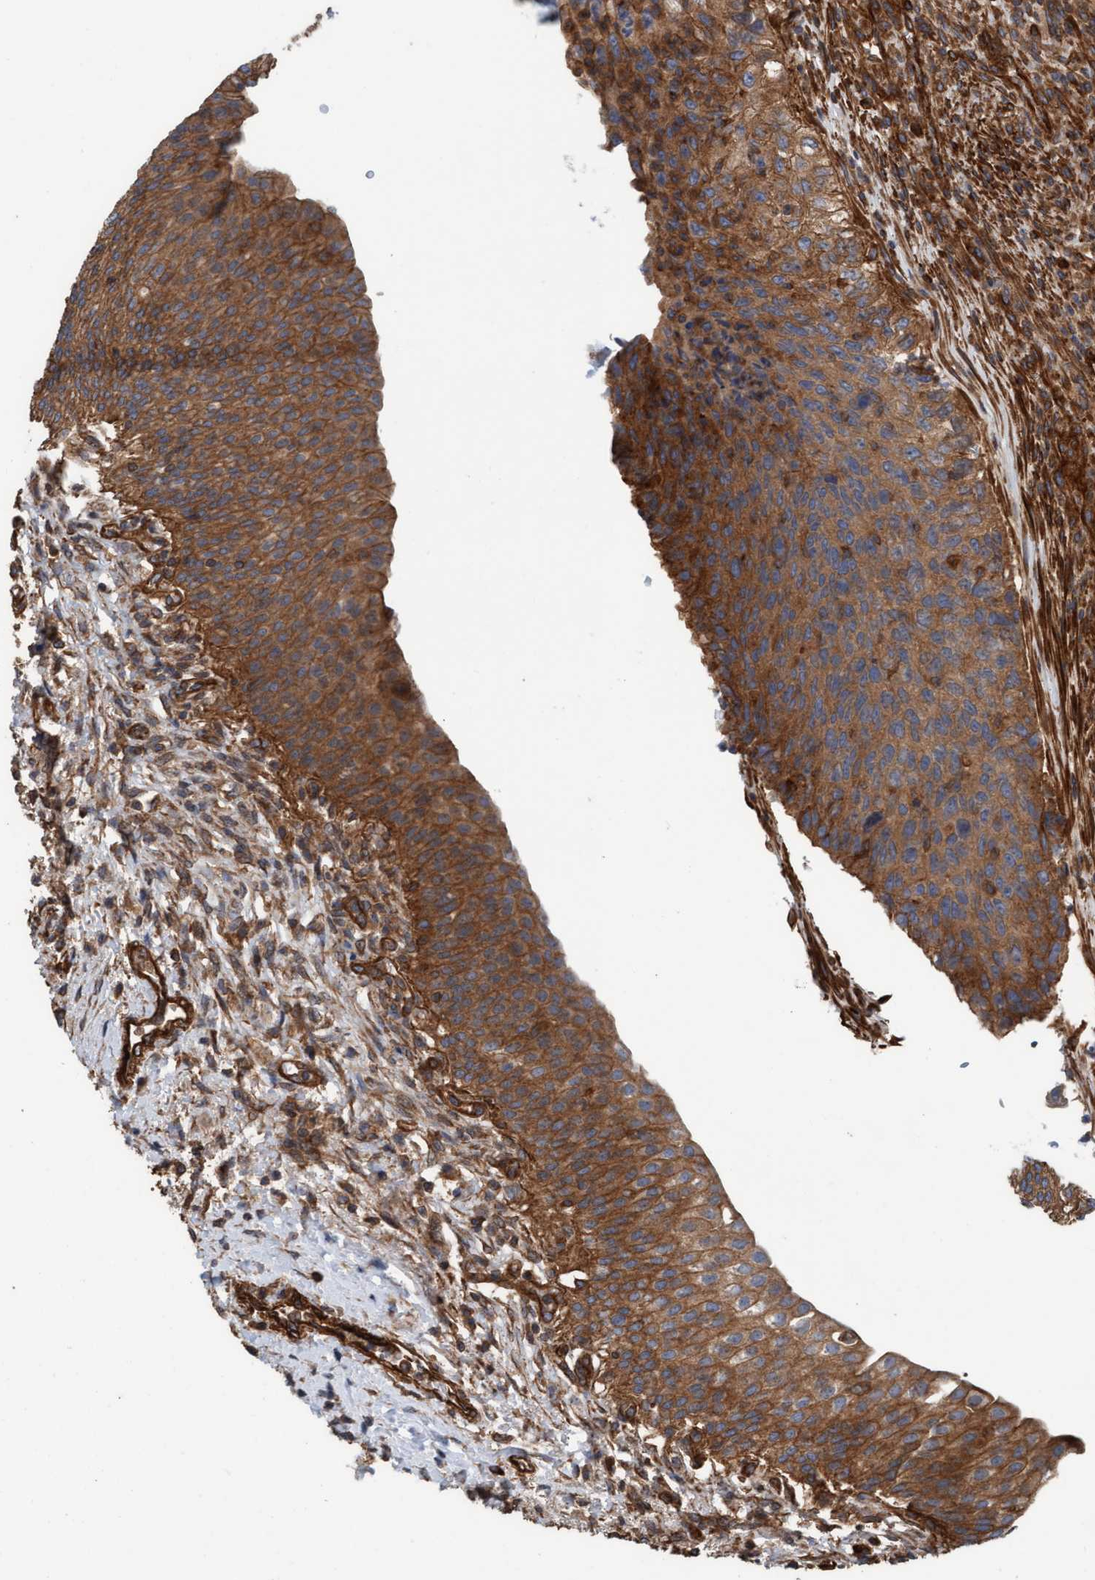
{"staining": {"intensity": "strong", "quantity": ">75%", "location": "cytoplasmic/membranous"}, "tissue": "urinary bladder", "cell_type": "Urothelial cells", "image_type": "normal", "snomed": [{"axis": "morphology", "description": "Normal tissue, NOS"}, {"axis": "topography", "description": "Urinary bladder"}], "caption": "This is a histology image of IHC staining of benign urinary bladder, which shows strong expression in the cytoplasmic/membranous of urothelial cells.", "gene": "STXBP4", "patient": {"sex": "female", "age": 60}}